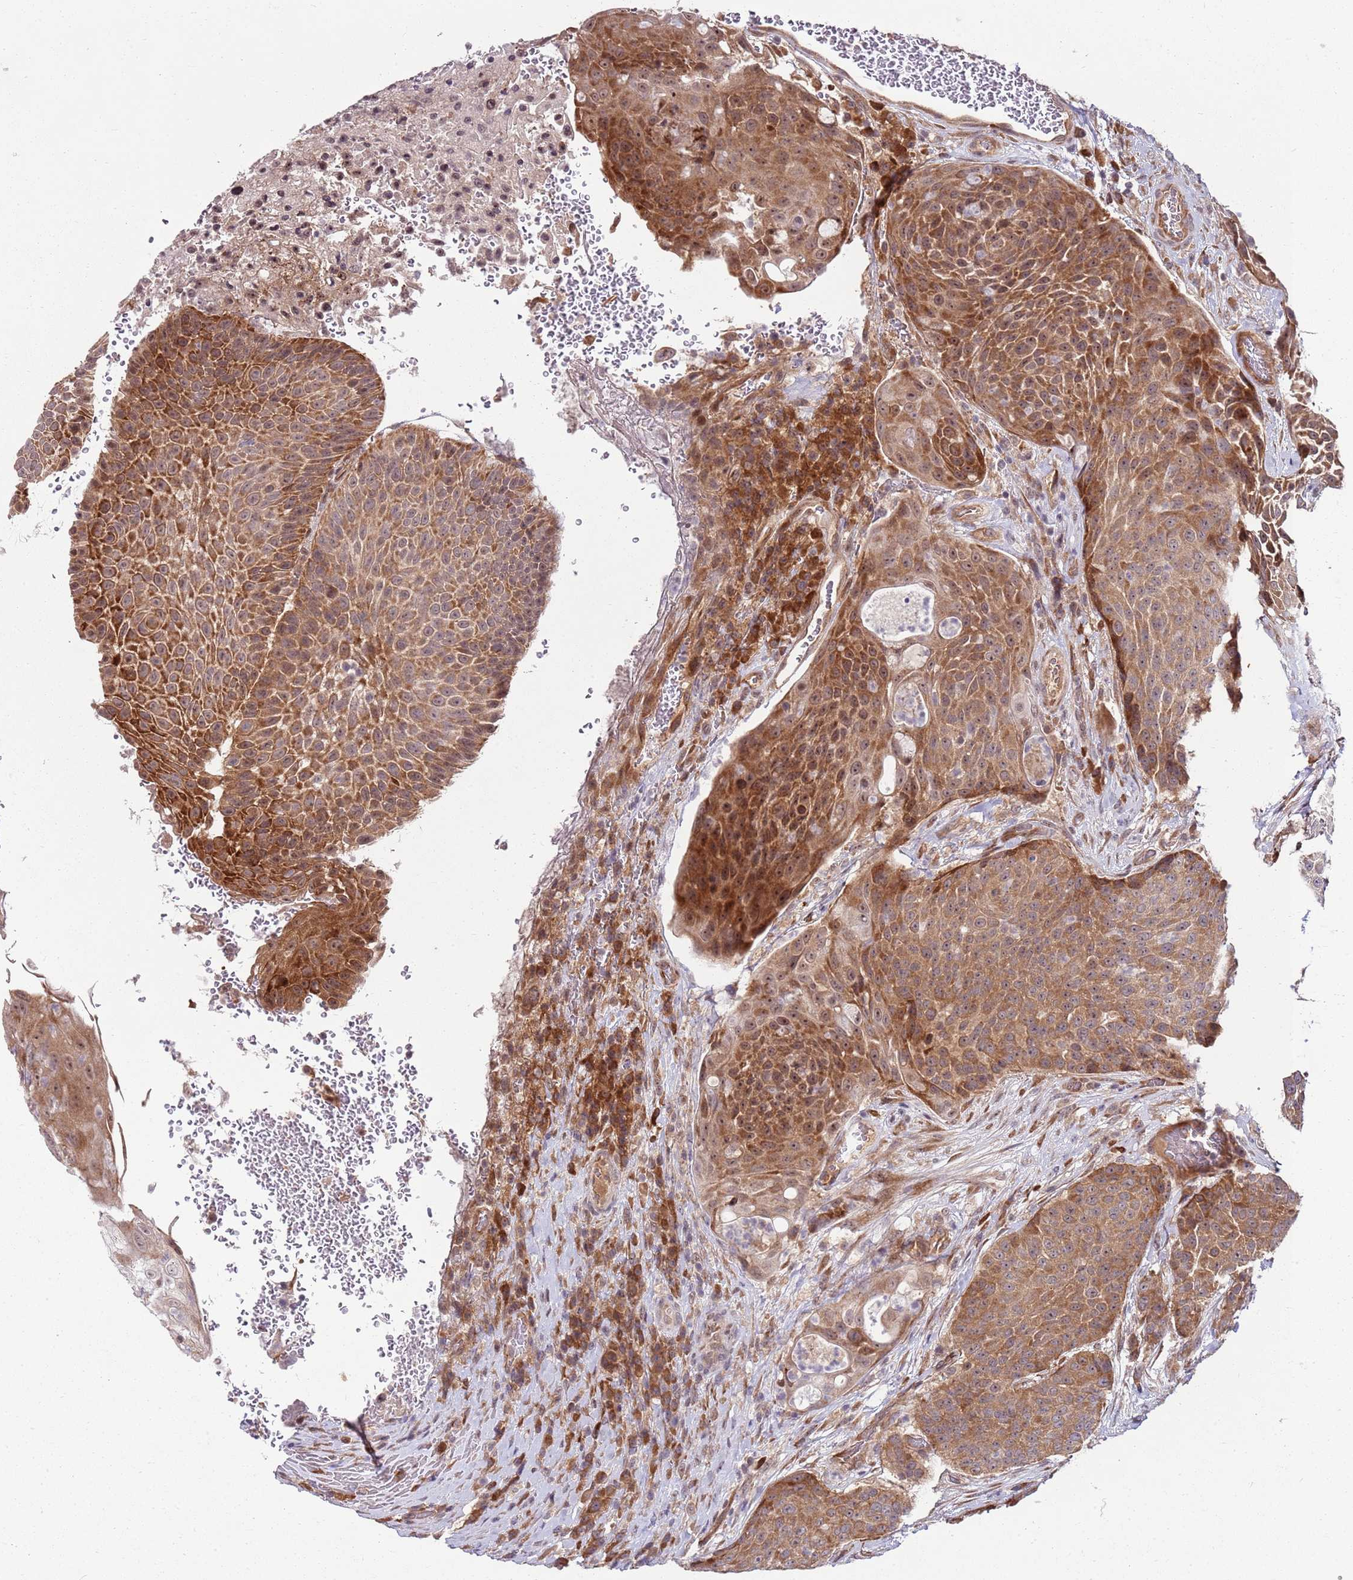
{"staining": {"intensity": "strong", "quantity": ">75%", "location": "cytoplasmic/membranous,nuclear"}, "tissue": "urothelial cancer", "cell_type": "Tumor cells", "image_type": "cancer", "snomed": [{"axis": "morphology", "description": "Urothelial carcinoma, High grade"}, {"axis": "topography", "description": "Urinary bladder"}], "caption": "Immunohistochemistry (IHC) micrograph of urothelial carcinoma (high-grade) stained for a protein (brown), which displays high levels of strong cytoplasmic/membranous and nuclear staining in about >75% of tumor cells.", "gene": "FBXL22", "patient": {"sex": "female", "age": 63}}